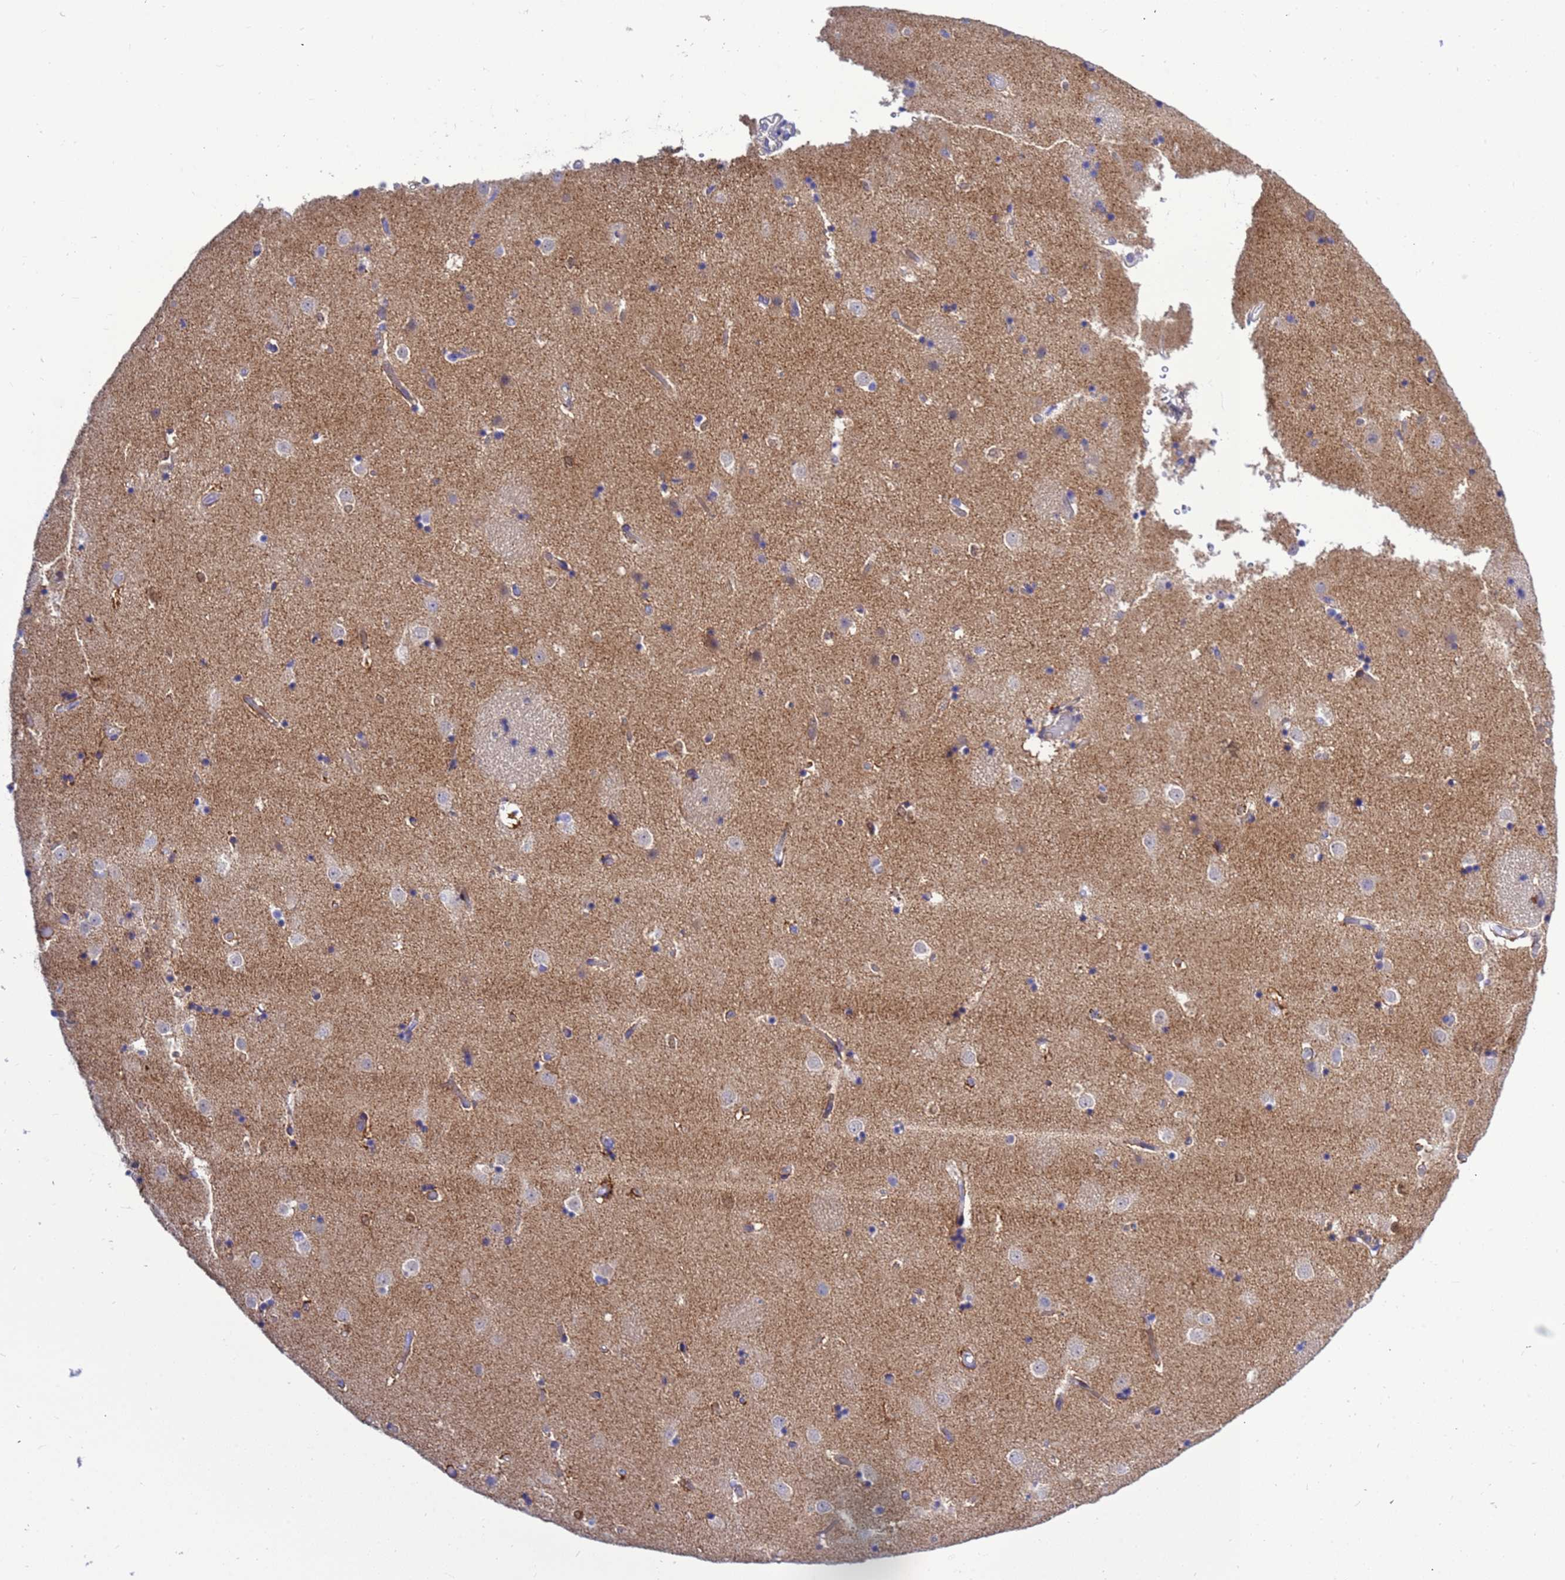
{"staining": {"intensity": "negative", "quantity": "none", "location": "none"}, "tissue": "caudate", "cell_type": "Glial cells", "image_type": "normal", "snomed": [{"axis": "morphology", "description": "Normal tissue, NOS"}, {"axis": "topography", "description": "Lateral ventricle wall"}], "caption": "Immunohistochemistry (IHC) of unremarkable caudate shows no expression in glial cells.", "gene": "FOXRED1", "patient": {"sex": "female", "age": 52}}